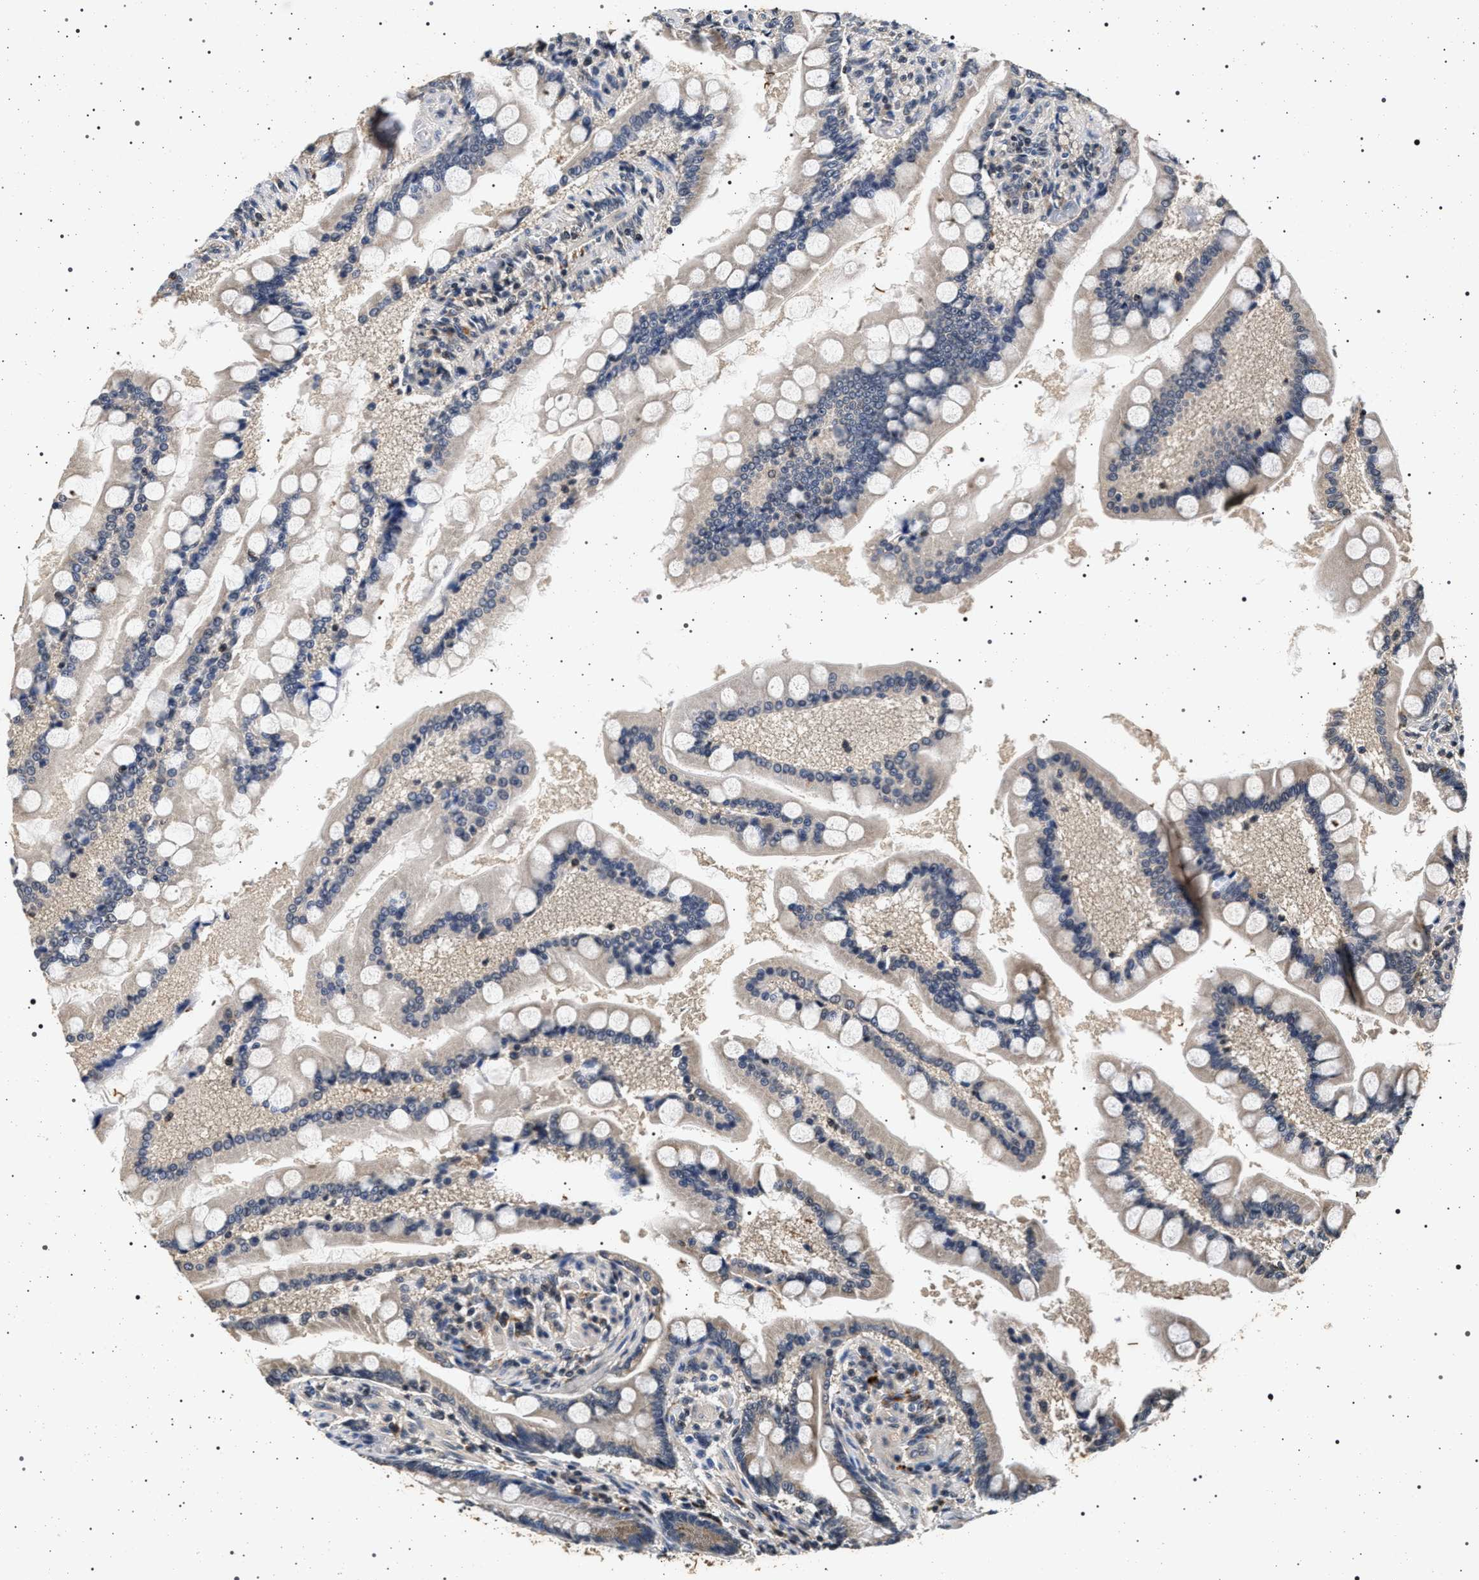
{"staining": {"intensity": "moderate", "quantity": "<25%", "location": "cytoplasmic/membranous"}, "tissue": "small intestine", "cell_type": "Glandular cells", "image_type": "normal", "snomed": [{"axis": "morphology", "description": "Normal tissue, NOS"}, {"axis": "topography", "description": "Small intestine"}], "caption": "A histopathology image of small intestine stained for a protein demonstrates moderate cytoplasmic/membranous brown staining in glandular cells. The staining is performed using DAB brown chromogen to label protein expression. The nuclei are counter-stained blue using hematoxylin.", "gene": "CDKN1B", "patient": {"sex": "male", "age": 41}}